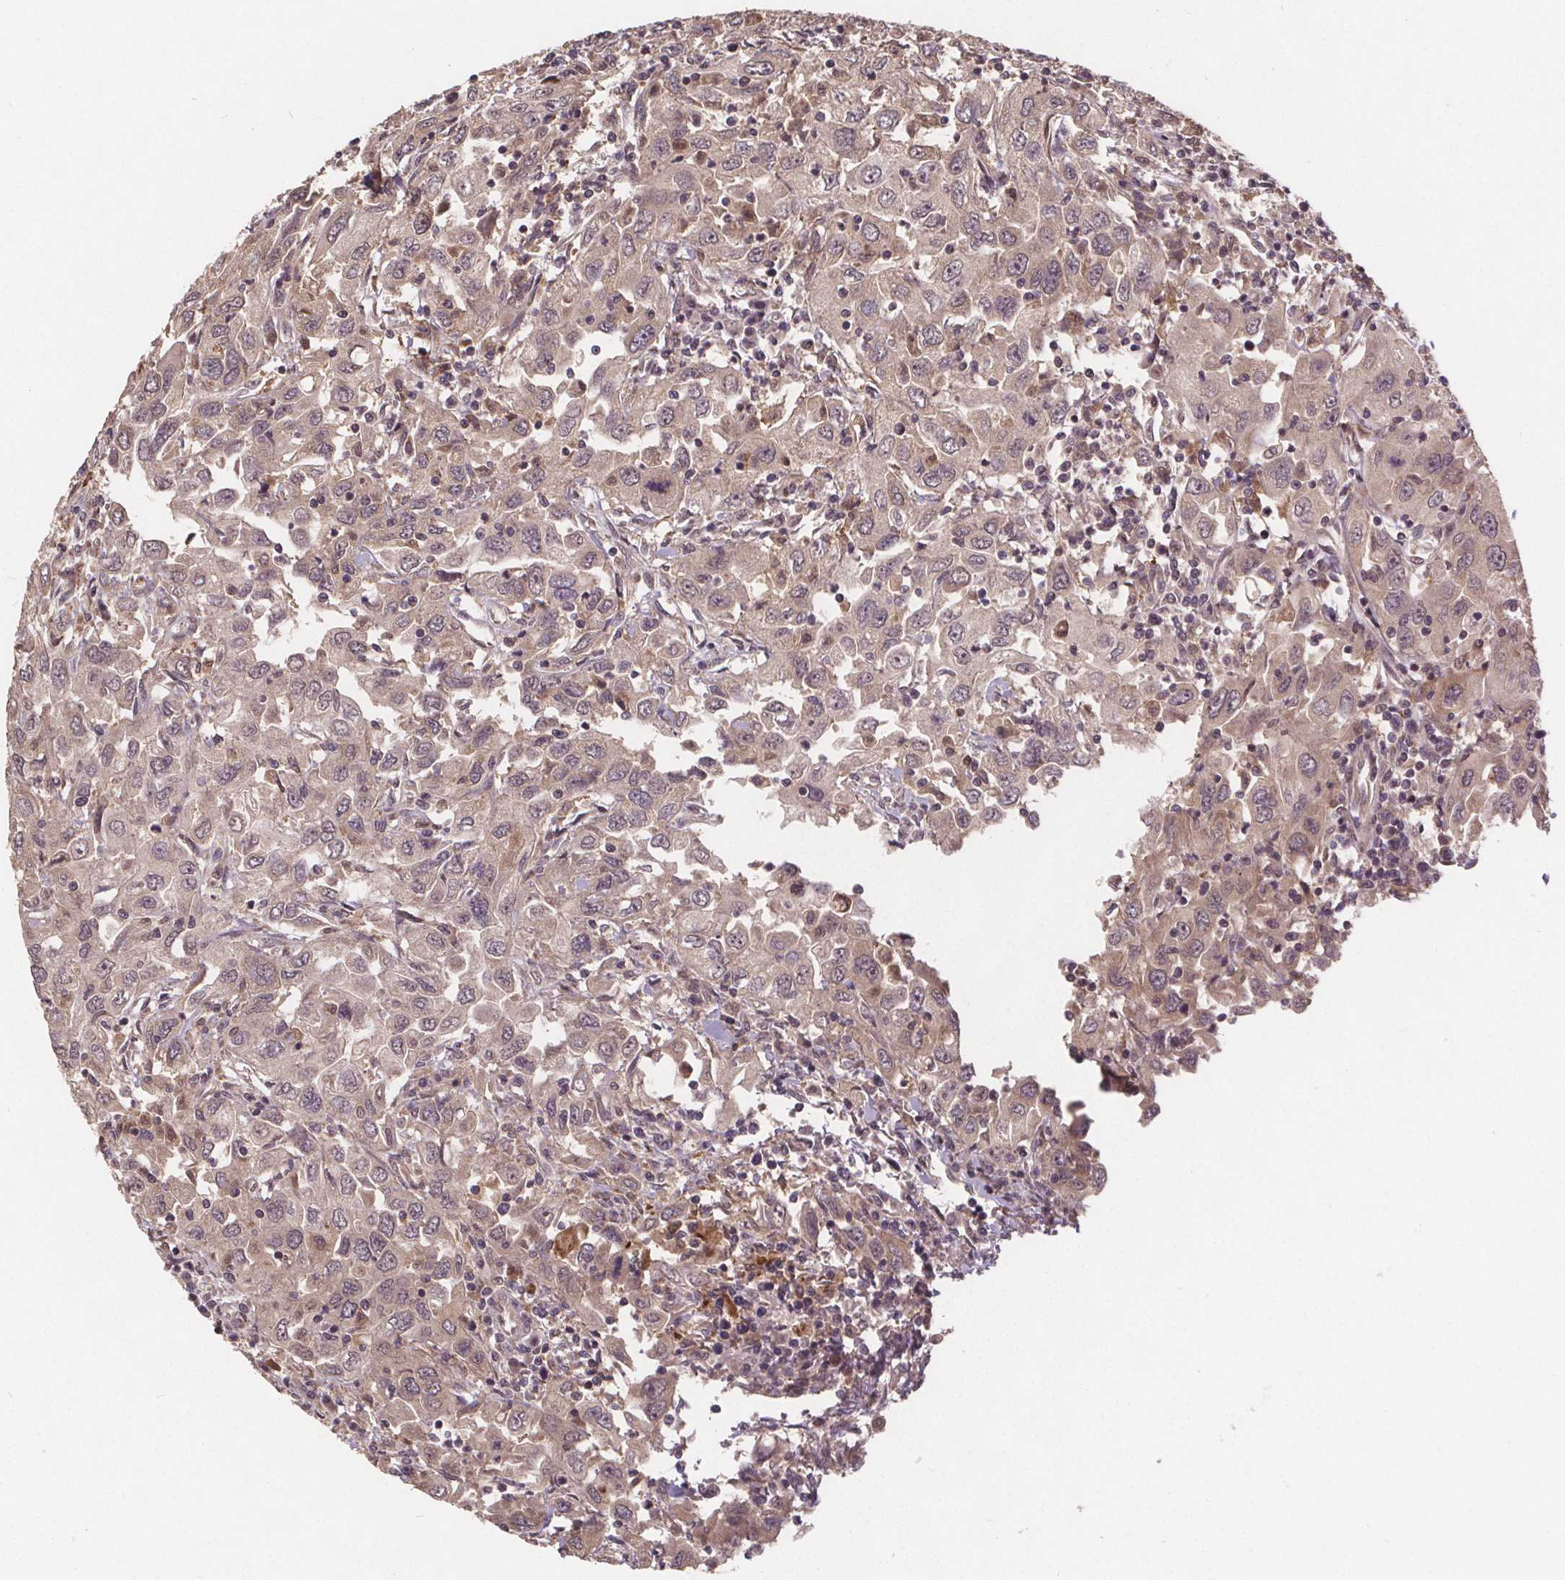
{"staining": {"intensity": "weak", "quantity": "<25%", "location": "nuclear"}, "tissue": "urothelial cancer", "cell_type": "Tumor cells", "image_type": "cancer", "snomed": [{"axis": "morphology", "description": "Urothelial carcinoma, High grade"}, {"axis": "topography", "description": "Urinary bladder"}], "caption": "Tumor cells show no significant protein staining in urothelial cancer. The staining is performed using DAB brown chromogen with nuclei counter-stained in using hematoxylin.", "gene": "USP9X", "patient": {"sex": "male", "age": 76}}